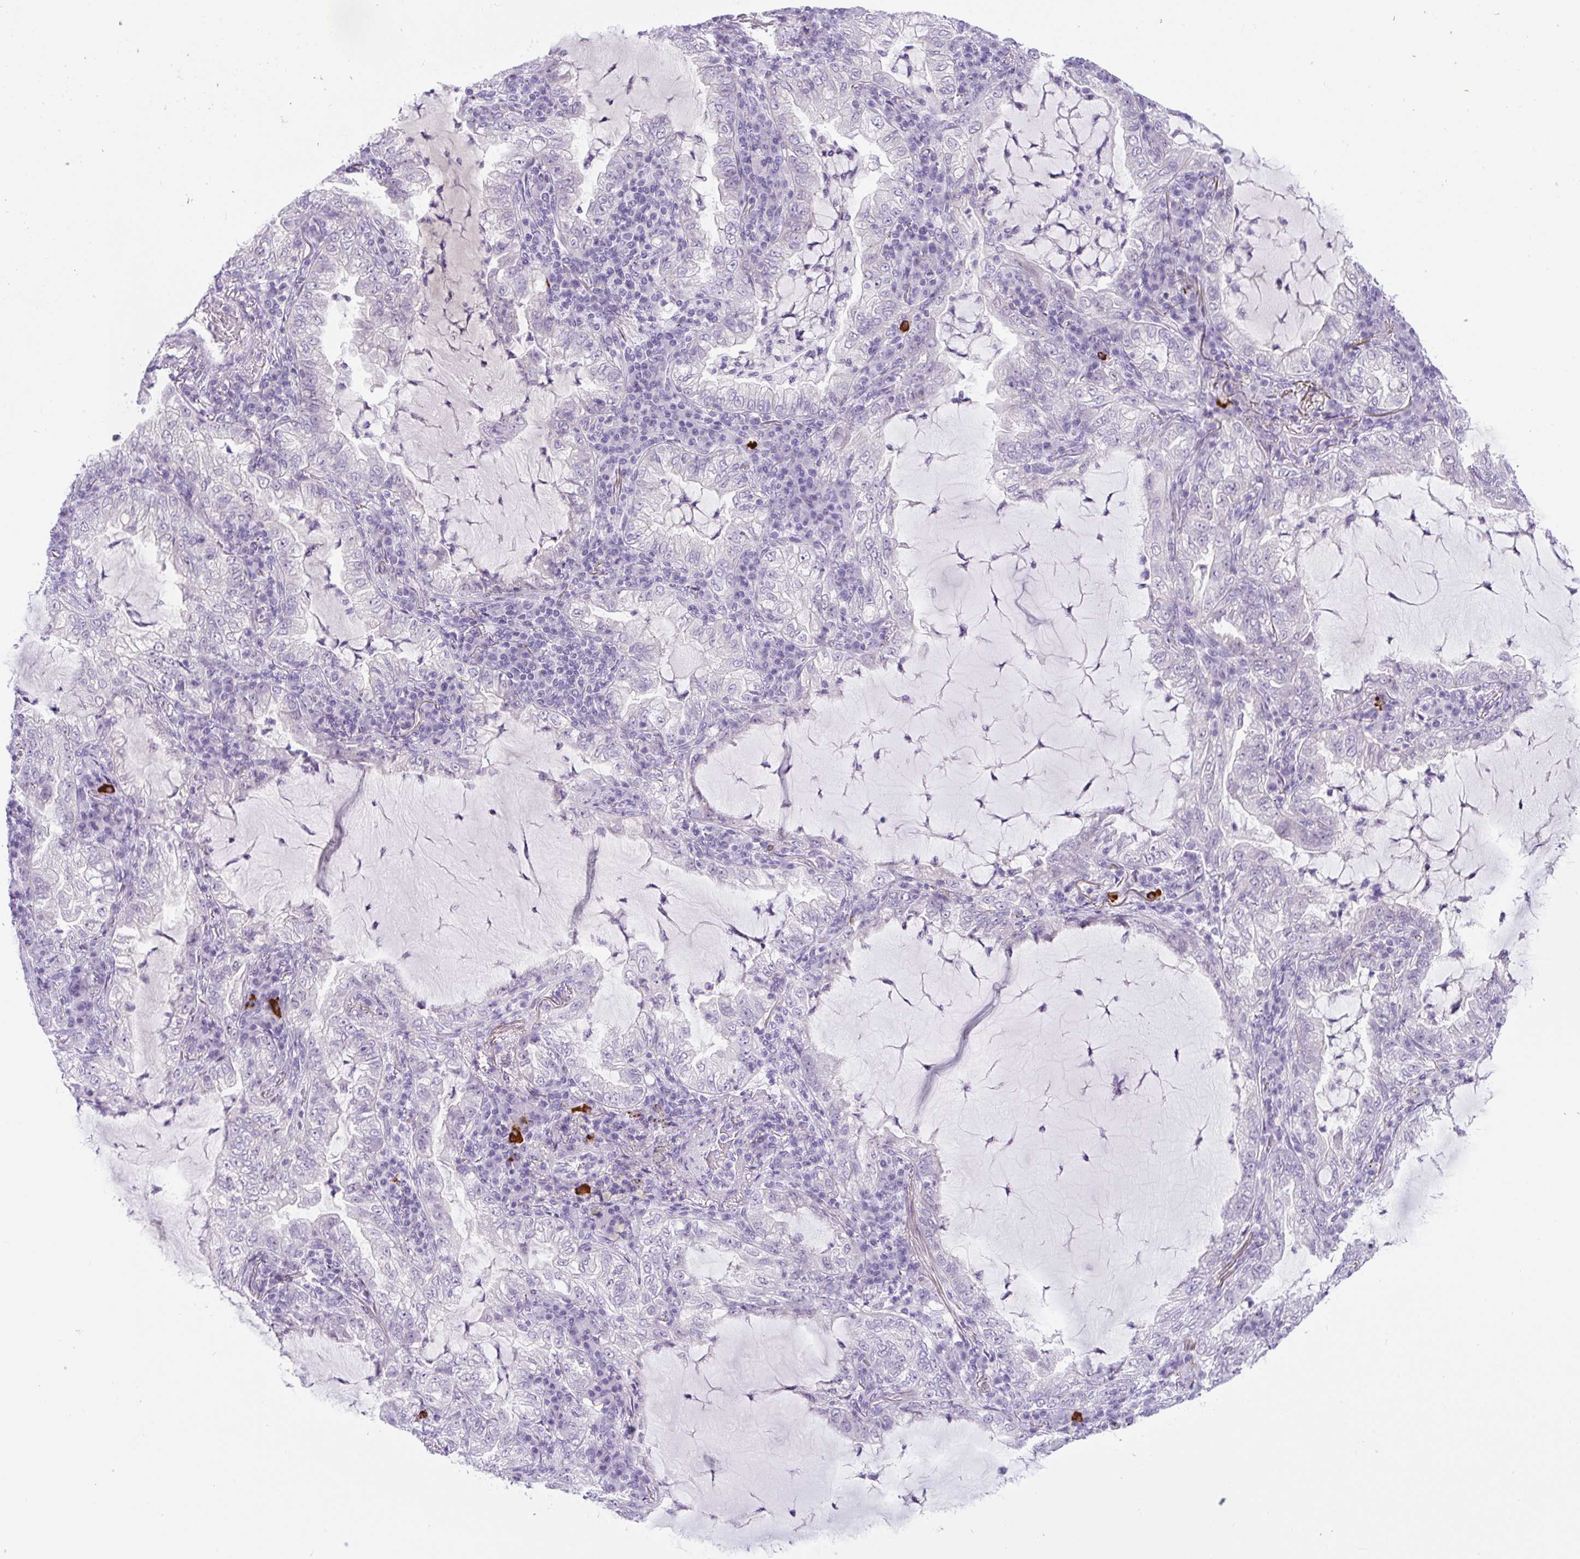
{"staining": {"intensity": "negative", "quantity": "none", "location": "none"}, "tissue": "lung cancer", "cell_type": "Tumor cells", "image_type": "cancer", "snomed": [{"axis": "morphology", "description": "Adenocarcinoma, NOS"}, {"axis": "topography", "description": "Lung"}], "caption": "Immunohistochemistry (IHC) image of human lung adenocarcinoma stained for a protein (brown), which displays no expression in tumor cells. (Immunohistochemistry (IHC), brightfield microscopy, high magnification).", "gene": "ADAMTS19", "patient": {"sex": "female", "age": 73}}